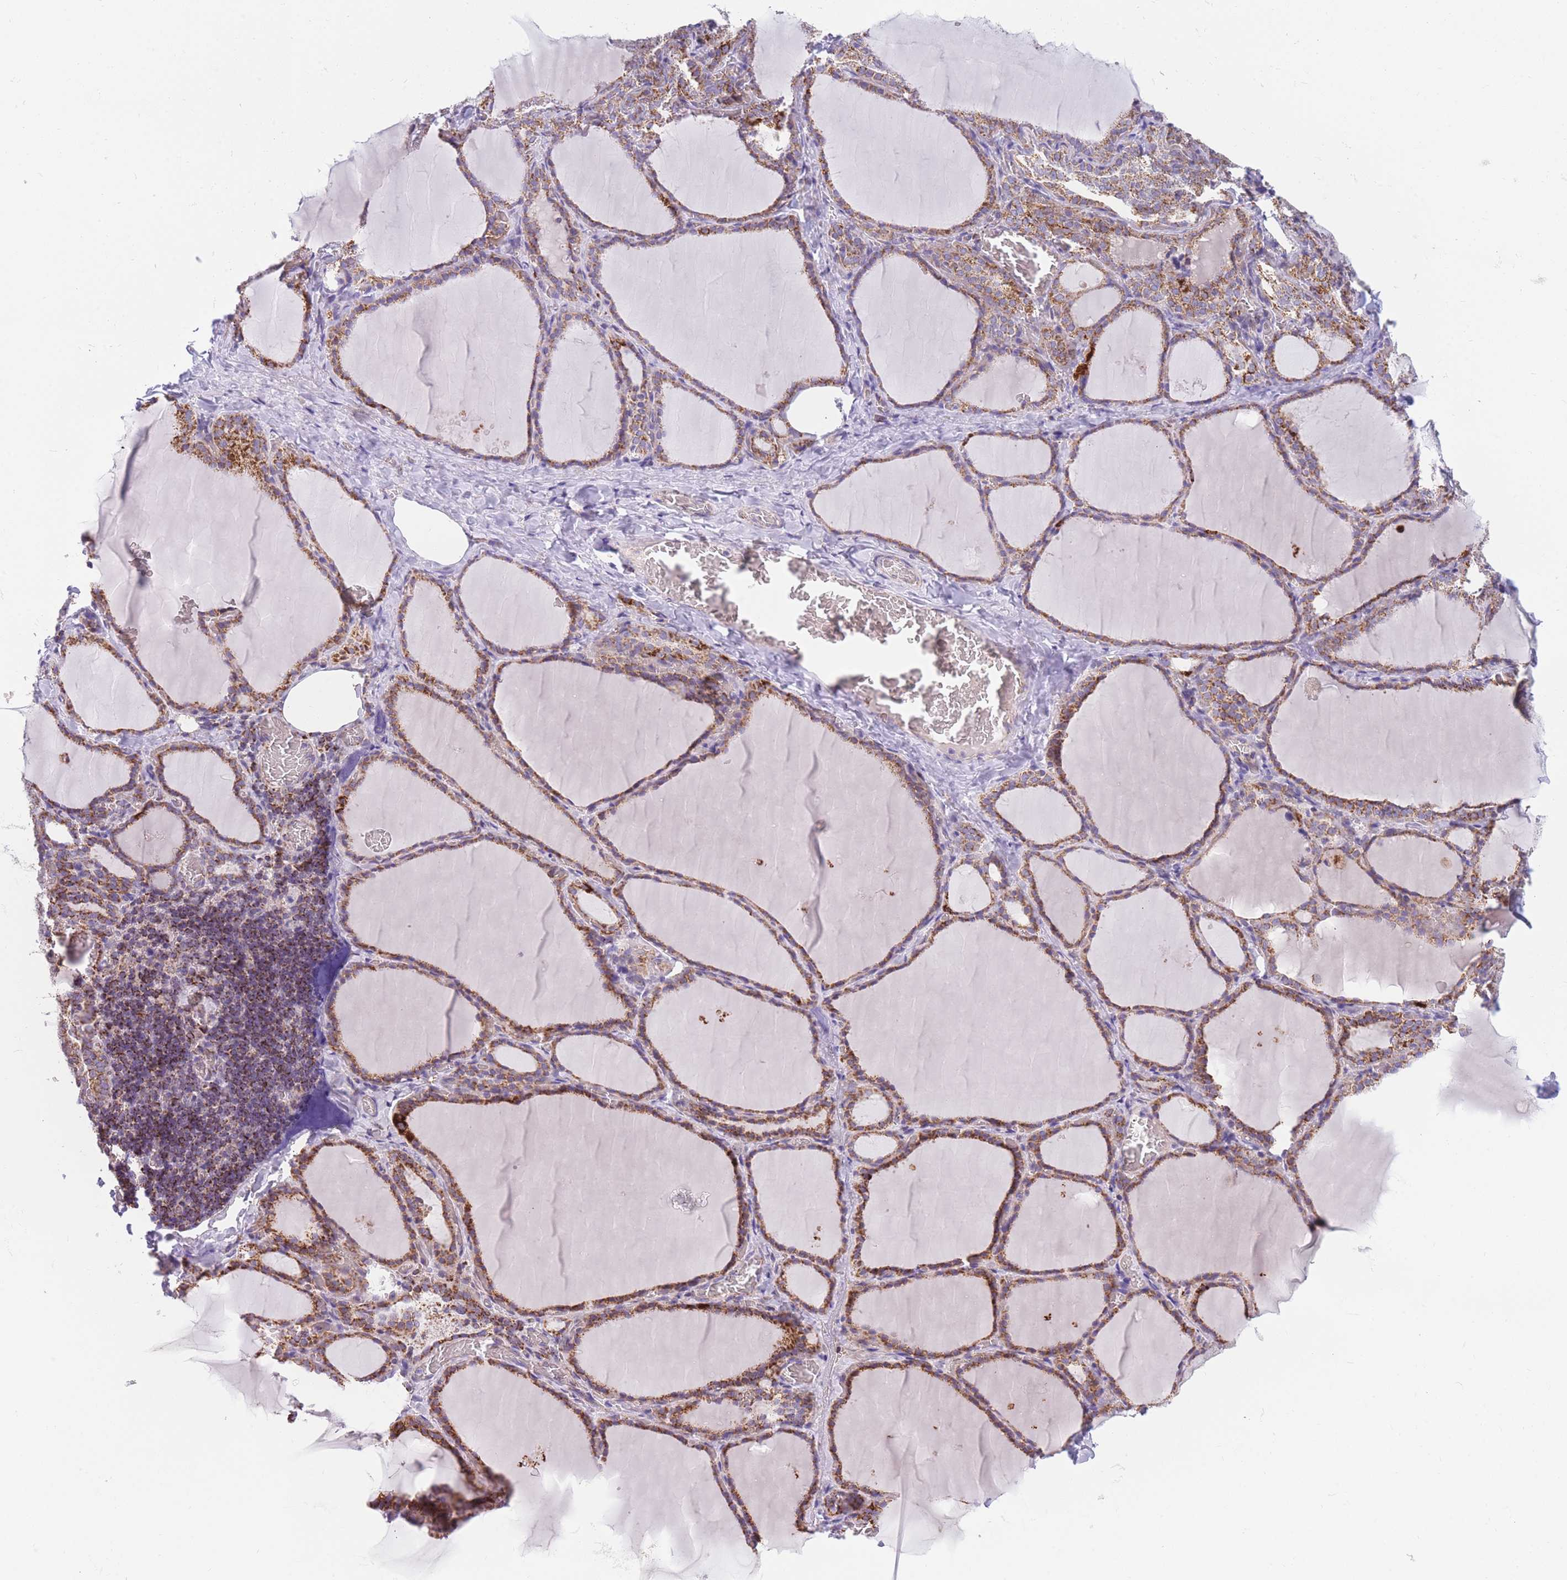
{"staining": {"intensity": "strong", "quantity": ">75%", "location": "cytoplasmic/membranous"}, "tissue": "thyroid gland", "cell_type": "Glandular cells", "image_type": "normal", "snomed": [{"axis": "morphology", "description": "Normal tissue, NOS"}, {"axis": "topography", "description": "Thyroid gland"}], "caption": "Immunohistochemistry (DAB) staining of normal human thyroid gland displays strong cytoplasmic/membranous protein positivity in approximately >75% of glandular cells. (DAB (3,3'-diaminobenzidine) = brown stain, brightfield microscopy at high magnification).", "gene": "DDX49", "patient": {"sex": "female", "age": 39}}